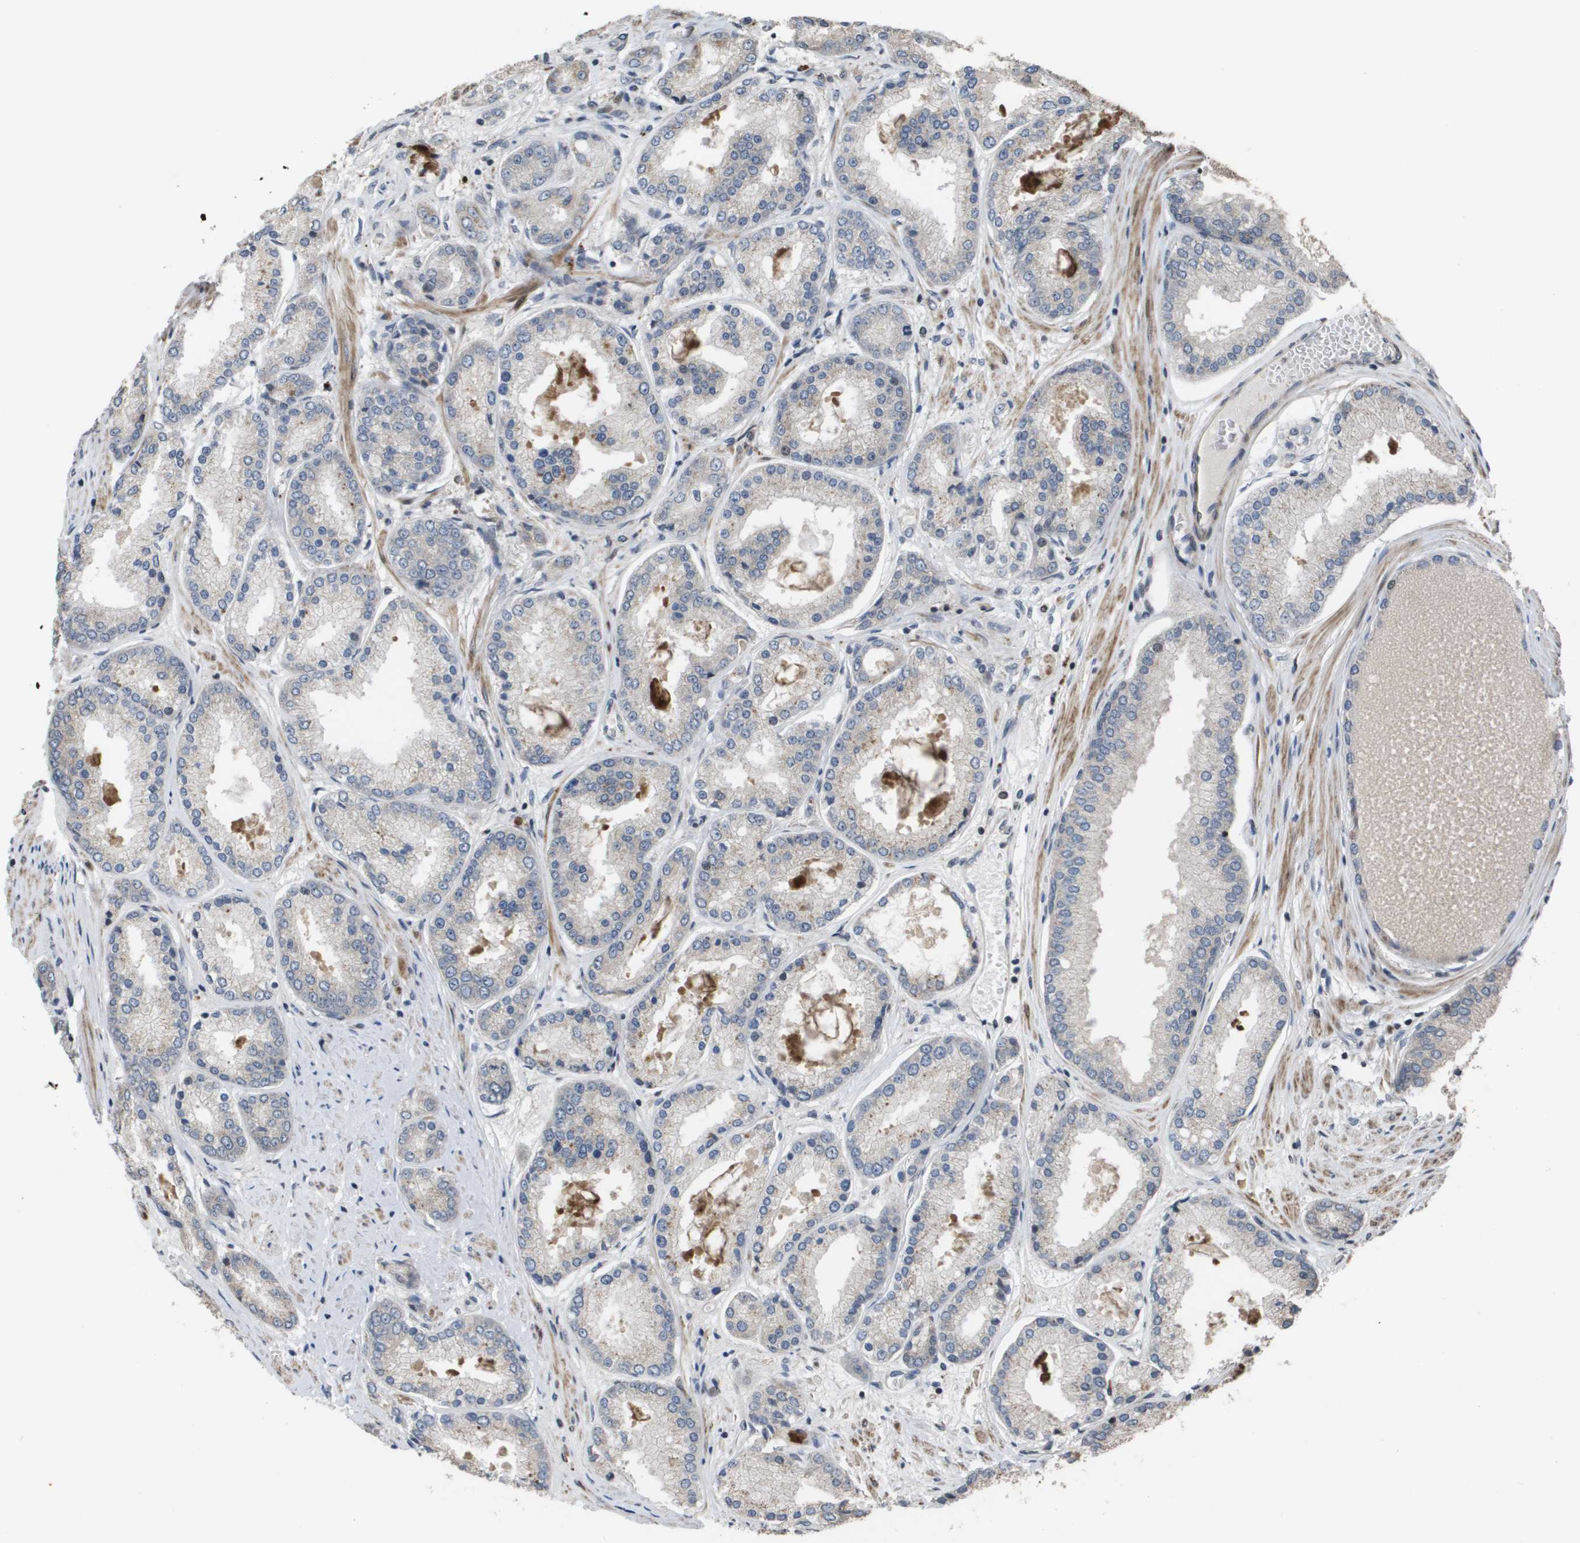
{"staining": {"intensity": "weak", "quantity": "<25%", "location": "cytoplasmic/membranous"}, "tissue": "prostate cancer", "cell_type": "Tumor cells", "image_type": "cancer", "snomed": [{"axis": "morphology", "description": "Adenocarcinoma, High grade"}, {"axis": "topography", "description": "Prostate"}], "caption": "The immunohistochemistry (IHC) histopathology image has no significant positivity in tumor cells of prostate cancer tissue.", "gene": "AXIN2", "patient": {"sex": "male", "age": 59}}